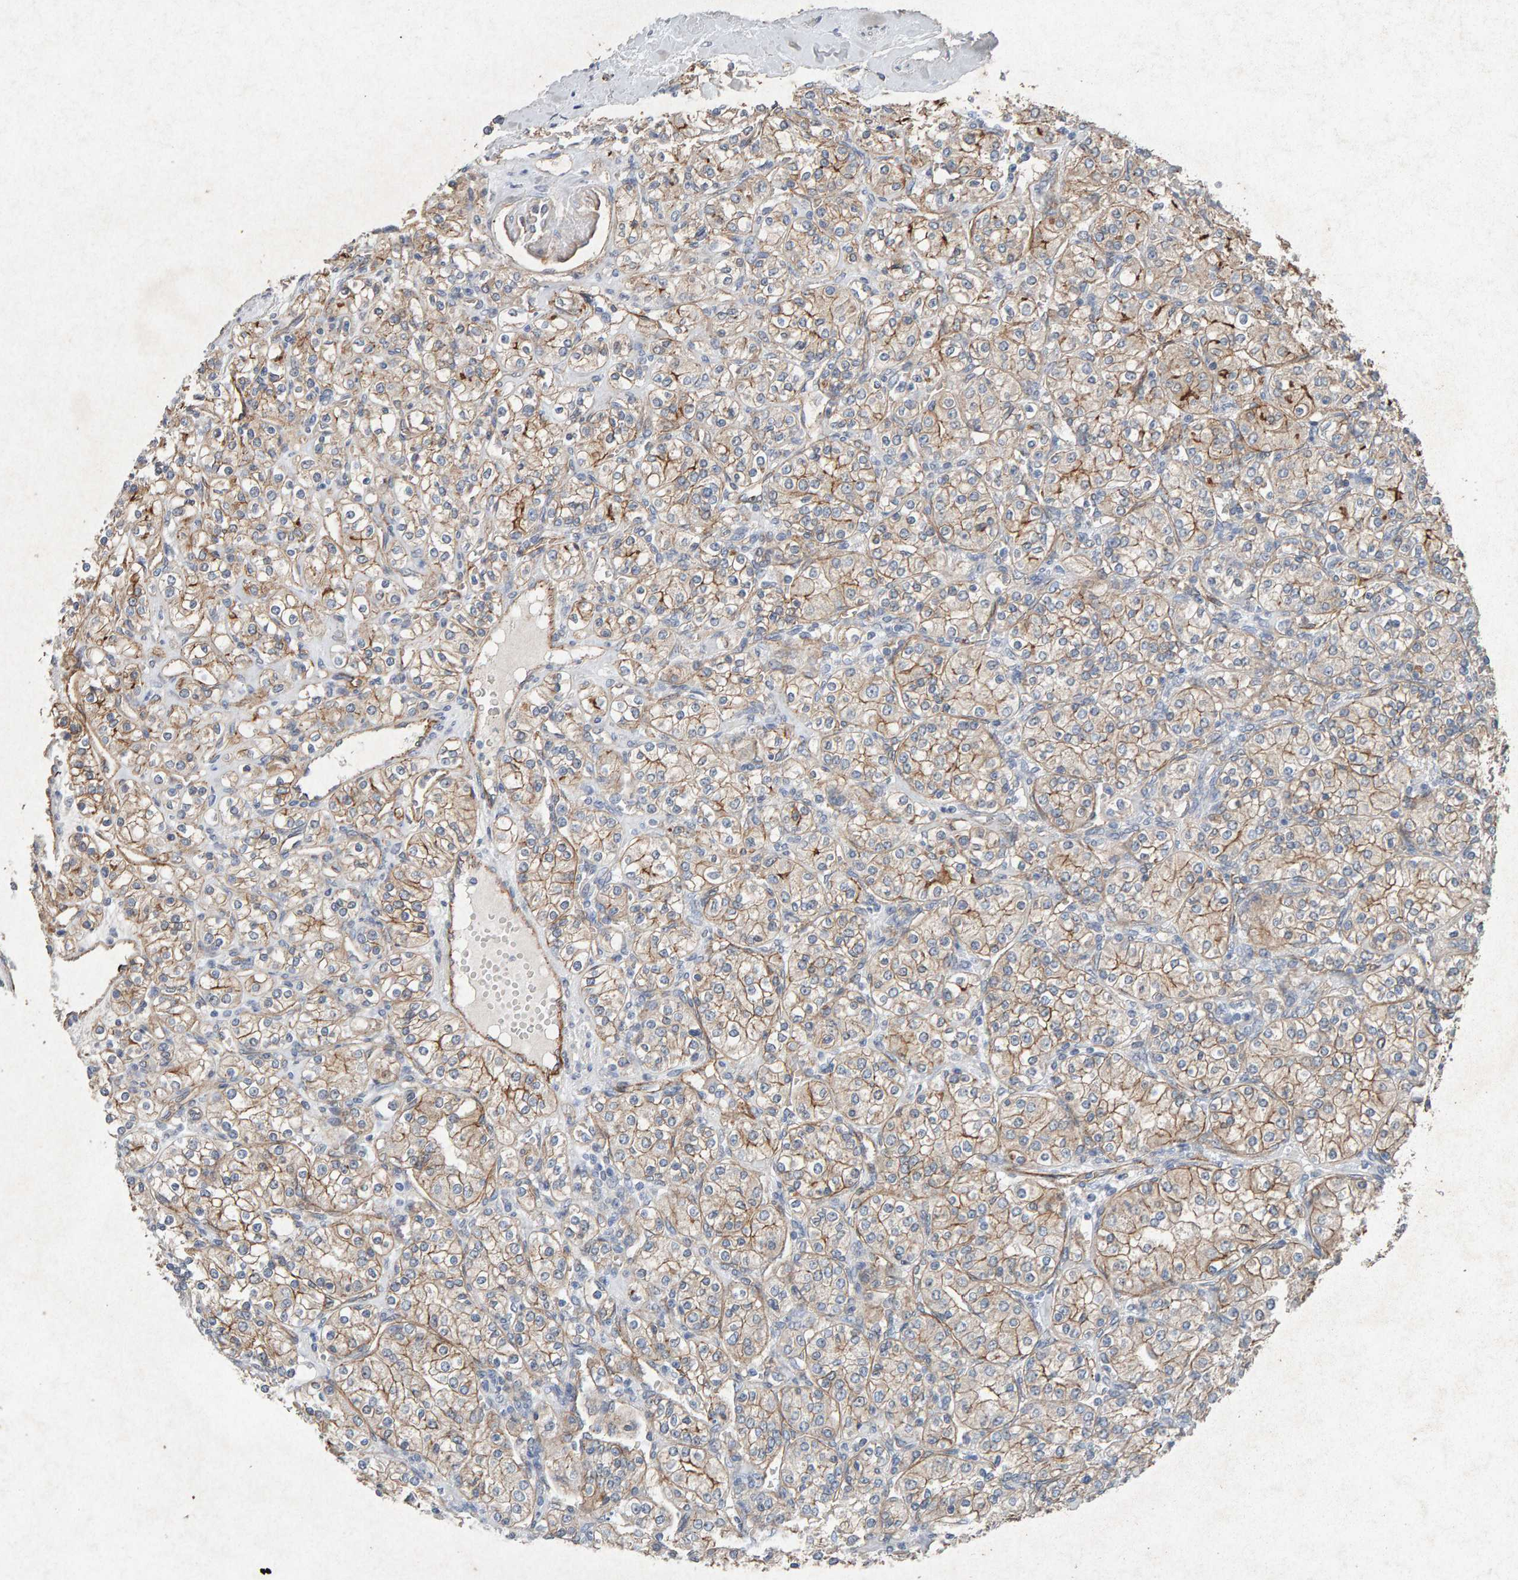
{"staining": {"intensity": "weak", "quantity": ">75%", "location": "cytoplasmic/membranous"}, "tissue": "renal cancer", "cell_type": "Tumor cells", "image_type": "cancer", "snomed": [{"axis": "morphology", "description": "Adenocarcinoma, NOS"}, {"axis": "topography", "description": "Kidney"}], "caption": "This is a photomicrograph of immunohistochemistry (IHC) staining of renal cancer, which shows weak positivity in the cytoplasmic/membranous of tumor cells.", "gene": "PTPRM", "patient": {"sex": "male", "age": 77}}